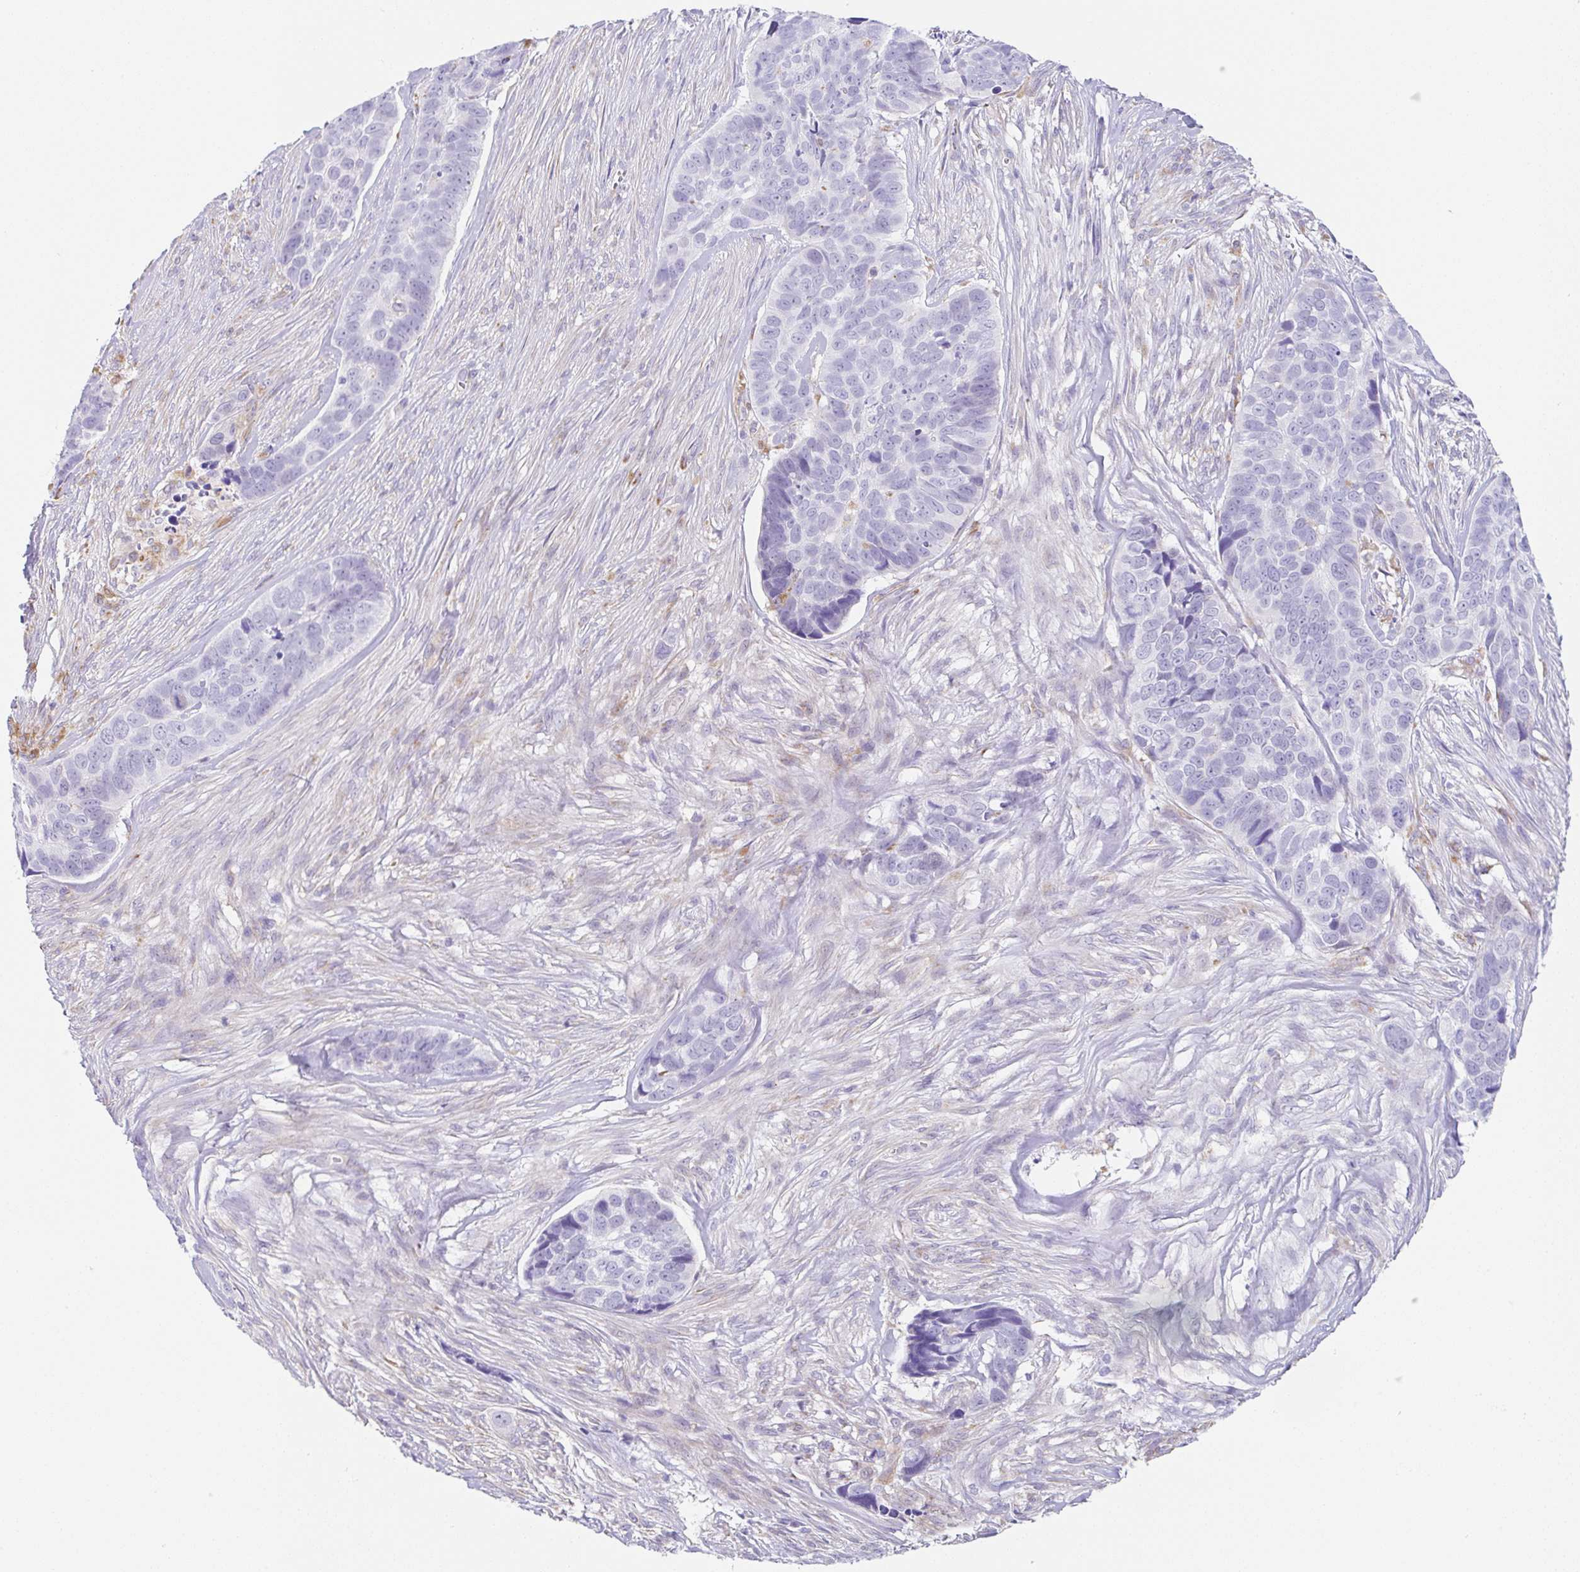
{"staining": {"intensity": "negative", "quantity": "none", "location": "none"}, "tissue": "skin cancer", "cell_type": "Tumor cells", "image_type": "cancer", "snomed": [{"axis": "morphology", "description": "Basal cell carcinoma"}, {"axis": "topography", "description": "Skin"}], "caption": "Immunohistochemical staining of human basal cell carcinoma (skin) shows no significant positivity in tumor cells.", "gene": "DKK4", "patient": {"sex": "female", "age": 82}}